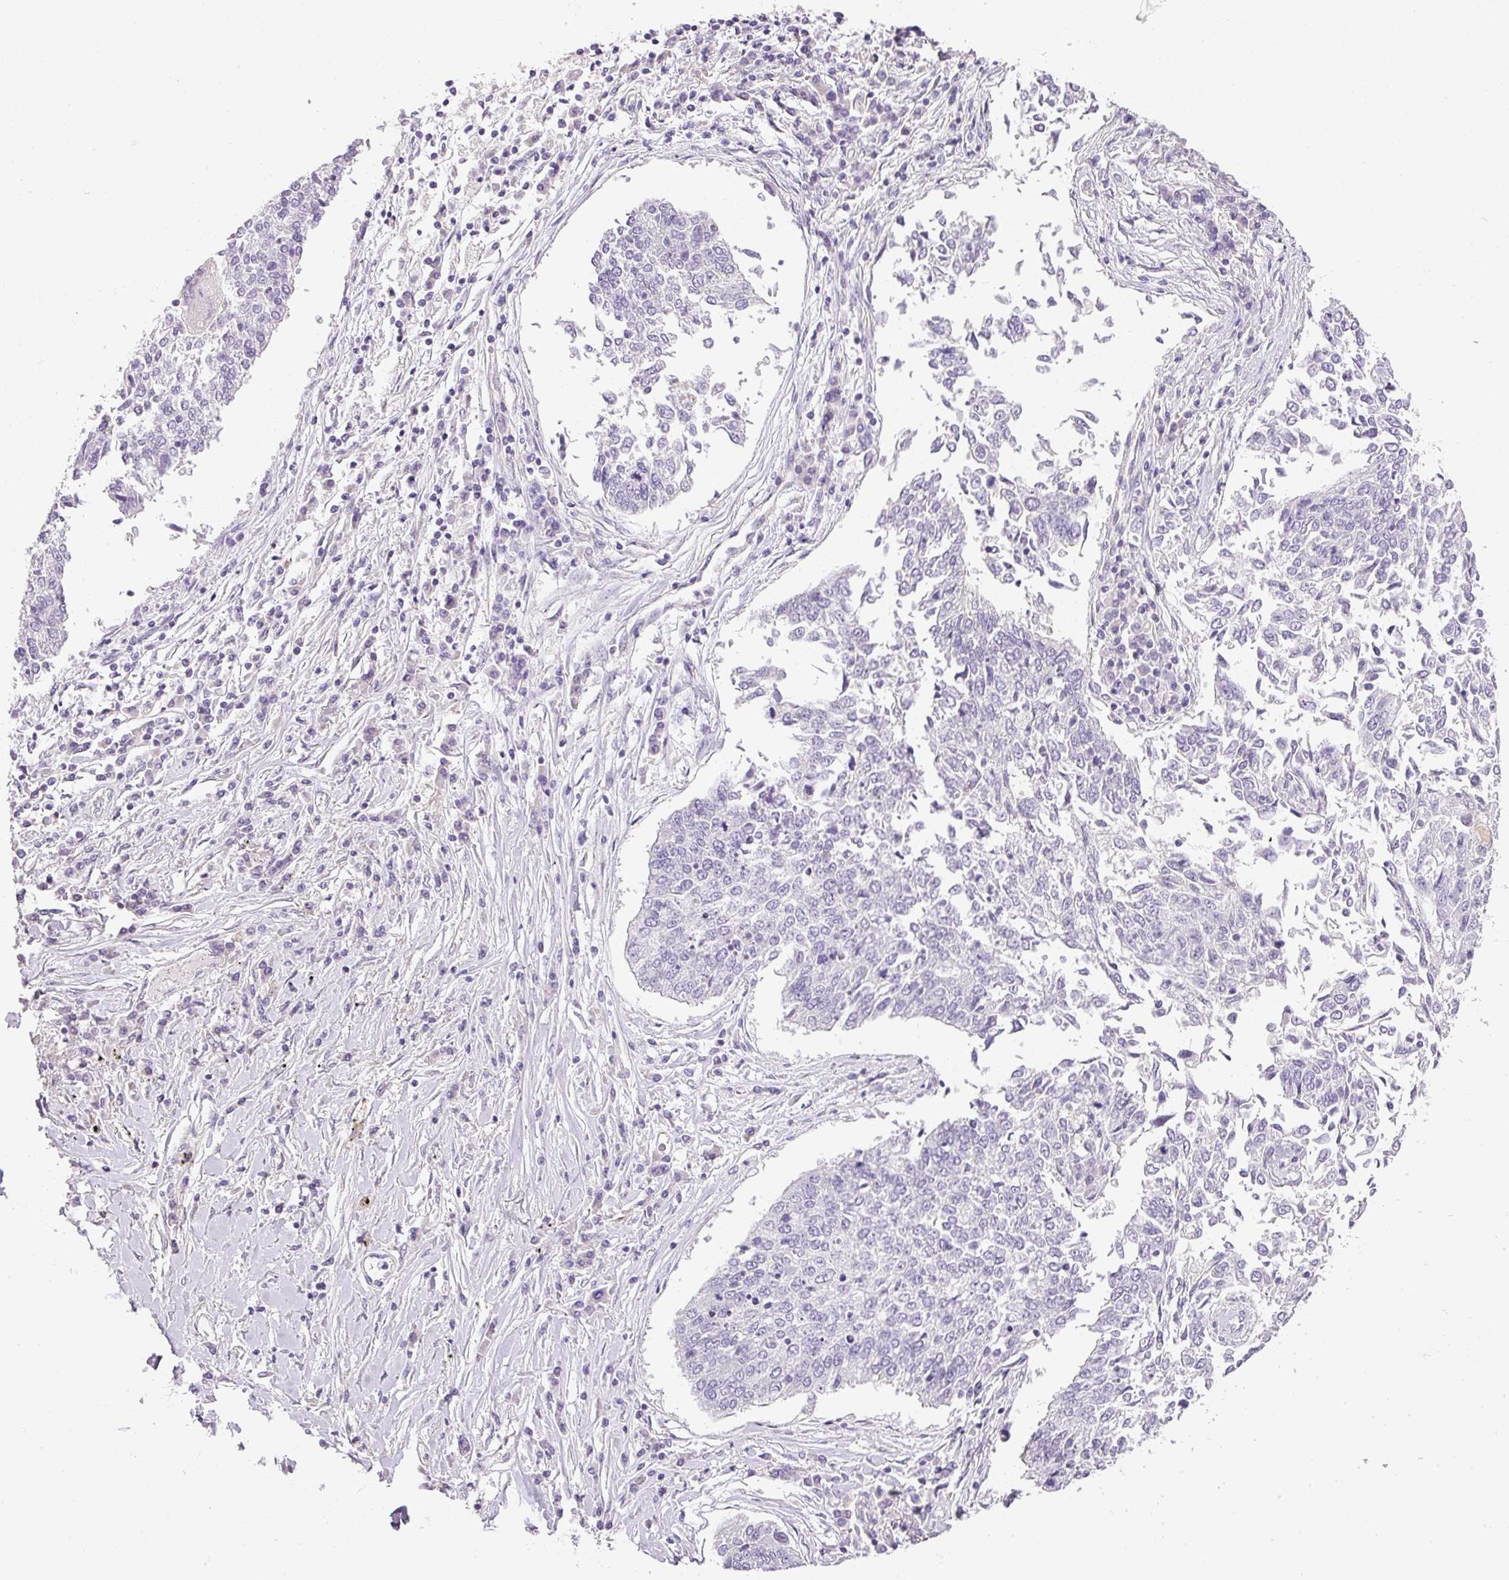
{"staining": {"intensity": "negative", "quantity": "none", "location": "none"}, "tissue": "lung cancer", "cell_type": "Tumor cells", "image_type": "cancer", "snomed": [{"axis": "morphology", "description": "Normal tissue, NOS"}, {"axis": "morphology", "description": "Squamous cell carcinoma, NOS"}, {"axis": "topography", "description": "Cartilage tissue"}, {"axis": "topography", "description": "Bronchus"}, {"axis": "topography", "description": "Lung"}, {"axis": "topography", "description": "Peripheral nerve tissue"}], "caption": "Immunohistochemistry (IHC) photomicrograph of lung squamous cell carcinoma stained for a protein (brown), which shows no positivity in tumor cells.", "gene": "RAX2", "patient": {"sex": "female", "age": 49}}